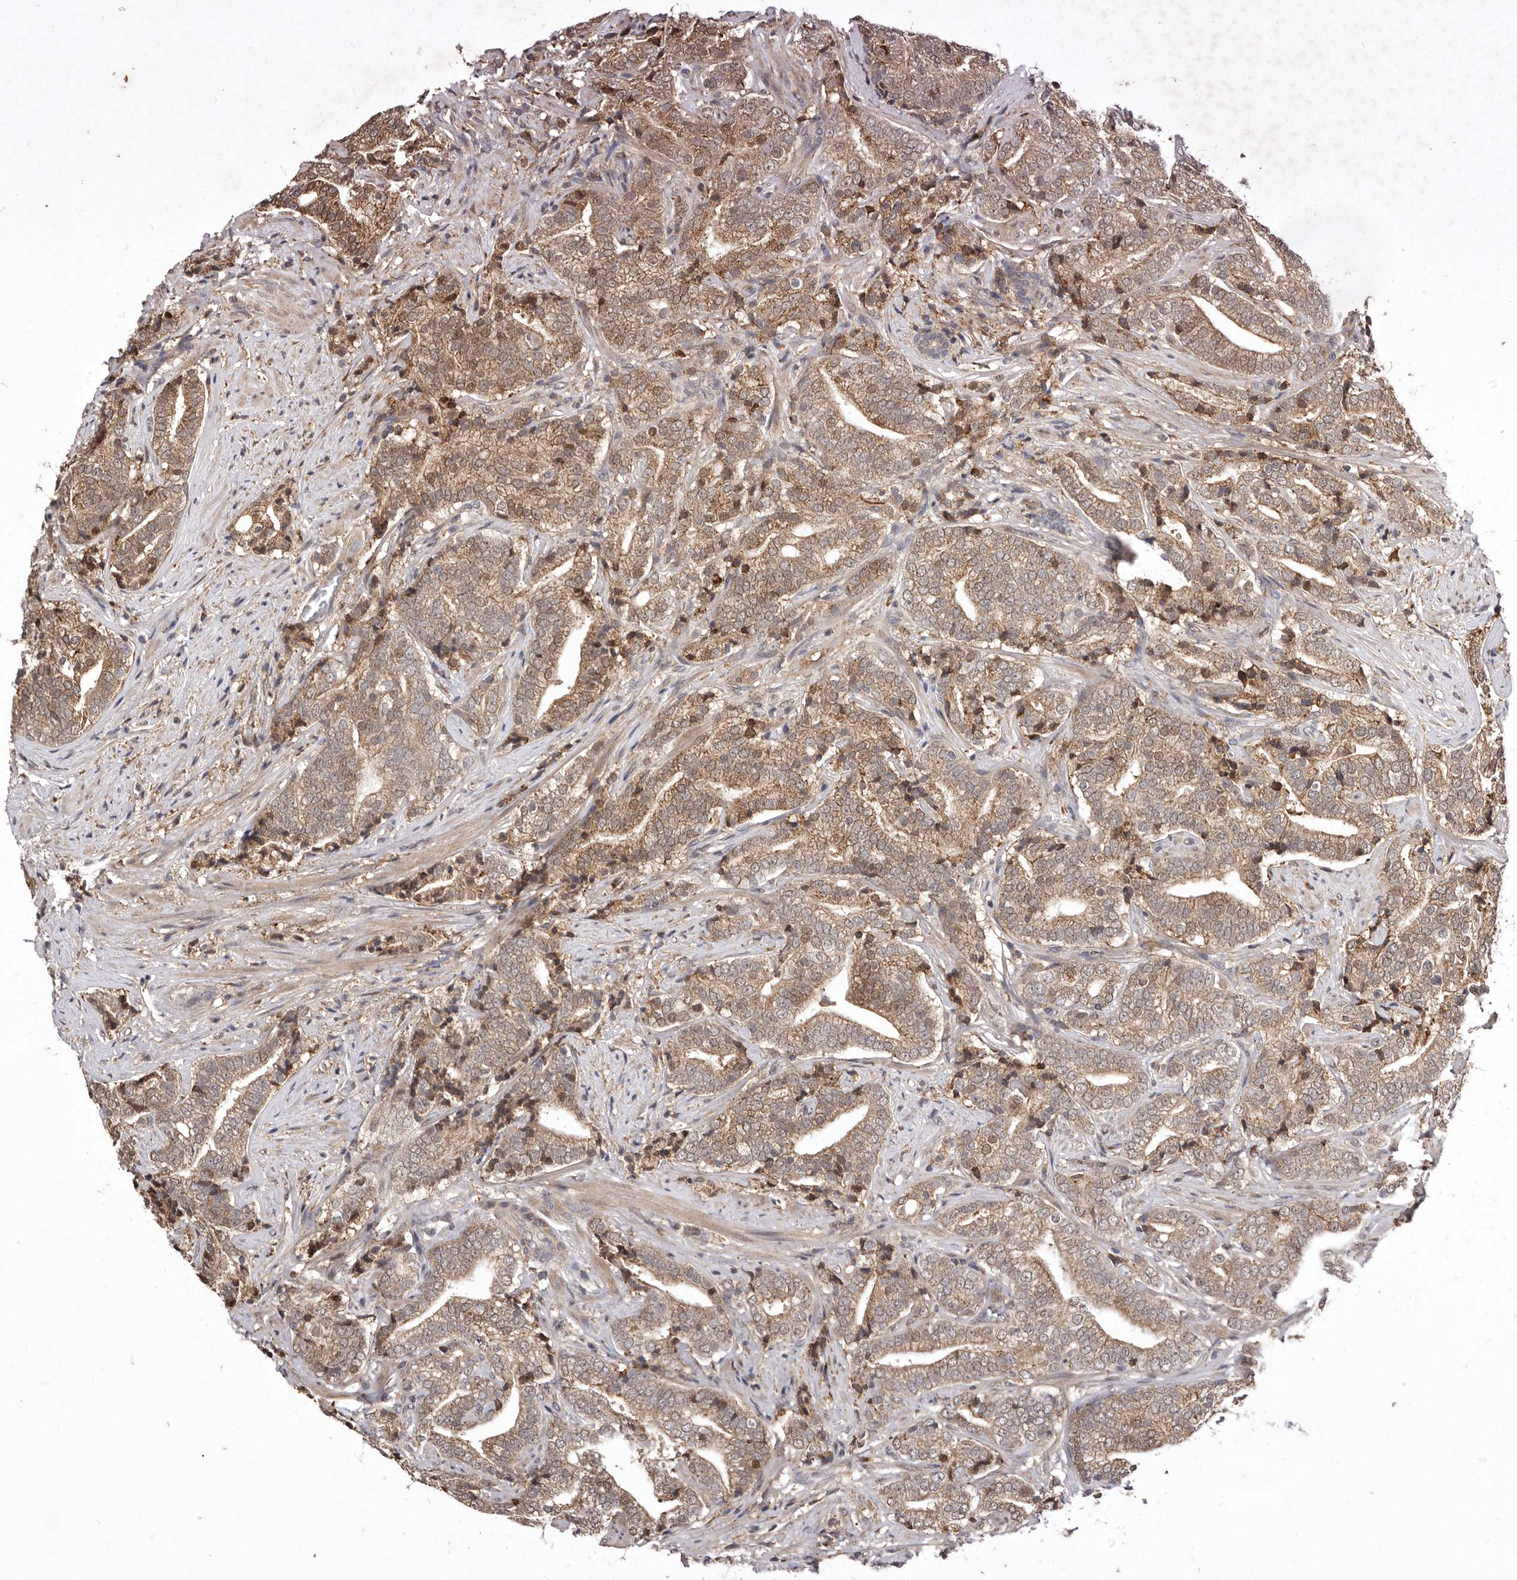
{"staining": {"intensity": "moderate", "quantity": ">75%", "location": "cytoplasmic/membranous"}, "tissue": "prostate cancer", "cell_type": "Tumor cells", "image_type": "cancer", "snomed": [{"axis": "morphology", "description": "Adenocarcinoma, High grade"}, {"axis": "topography", "description": "Prostate"}], "caption": "High-magnification brightfield microscopy of prostate cancer (high-grade adenocarcinoma) stained with DAB (3,3'-diaminobenzidine) (brown) and counterstained with hematoxylin (blue). tumor cells exhibit moderate cytoplasmic/membranous positivity is appreciated in about>75% of cells.", "gene": "RRM2B", "patient": {"sex": "male", "age": 57}}